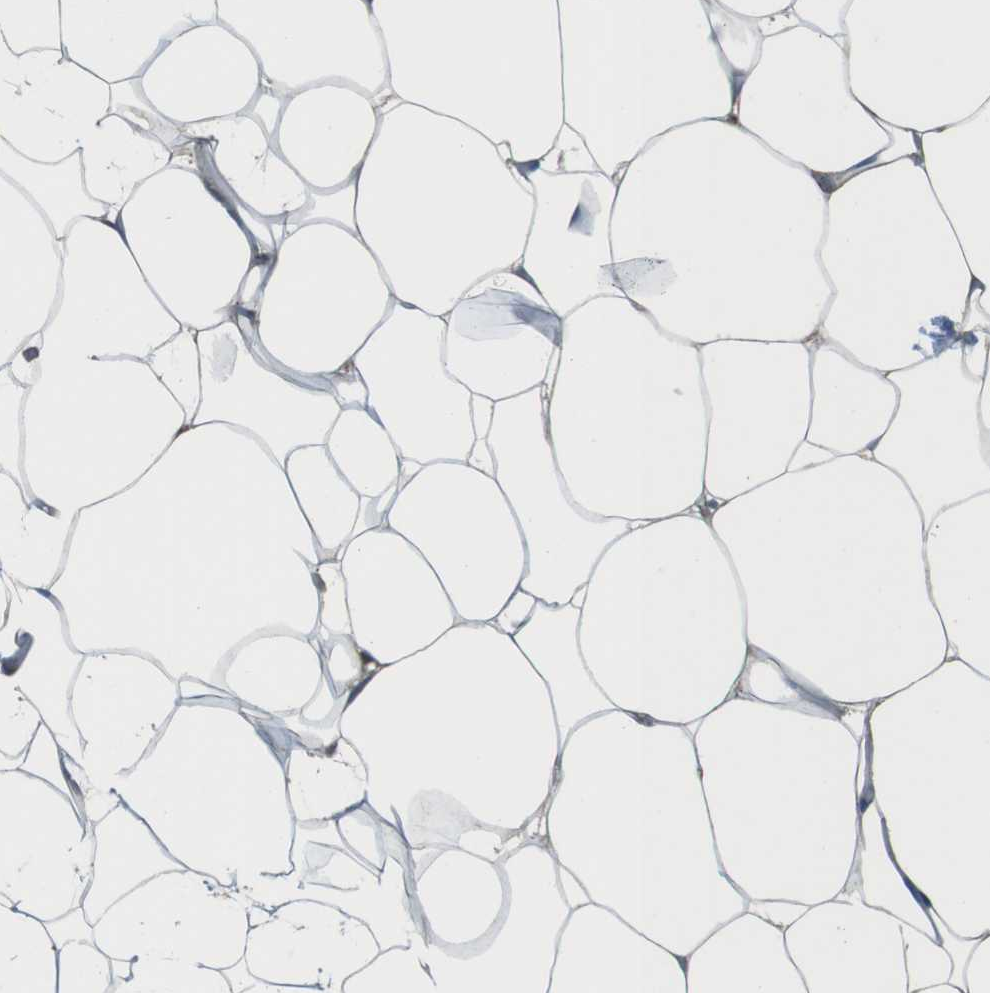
{"staining": {"intensity": "weak", "quantity": "25%-75%", "location": "cytoplasmic/membranous"}, "tissue": "adipose tissue", "cell_type": "Adipocytes", "image_type": "normal", "snomed": [{"axis": "morphology", "description": "Normal tissue, NOS"}, {"axis": "topography", "description": "Breast"}, {"axis": "topography", "description": "Adipose tissue"}], "caption": "Protein staining of benign adipose tissue demonstrates weak cytoplasmic/membranous staining in about 25%-75% of adipocytes.", "gene": "ABHD15", "patient": {"sex": "female", "age": 25}}